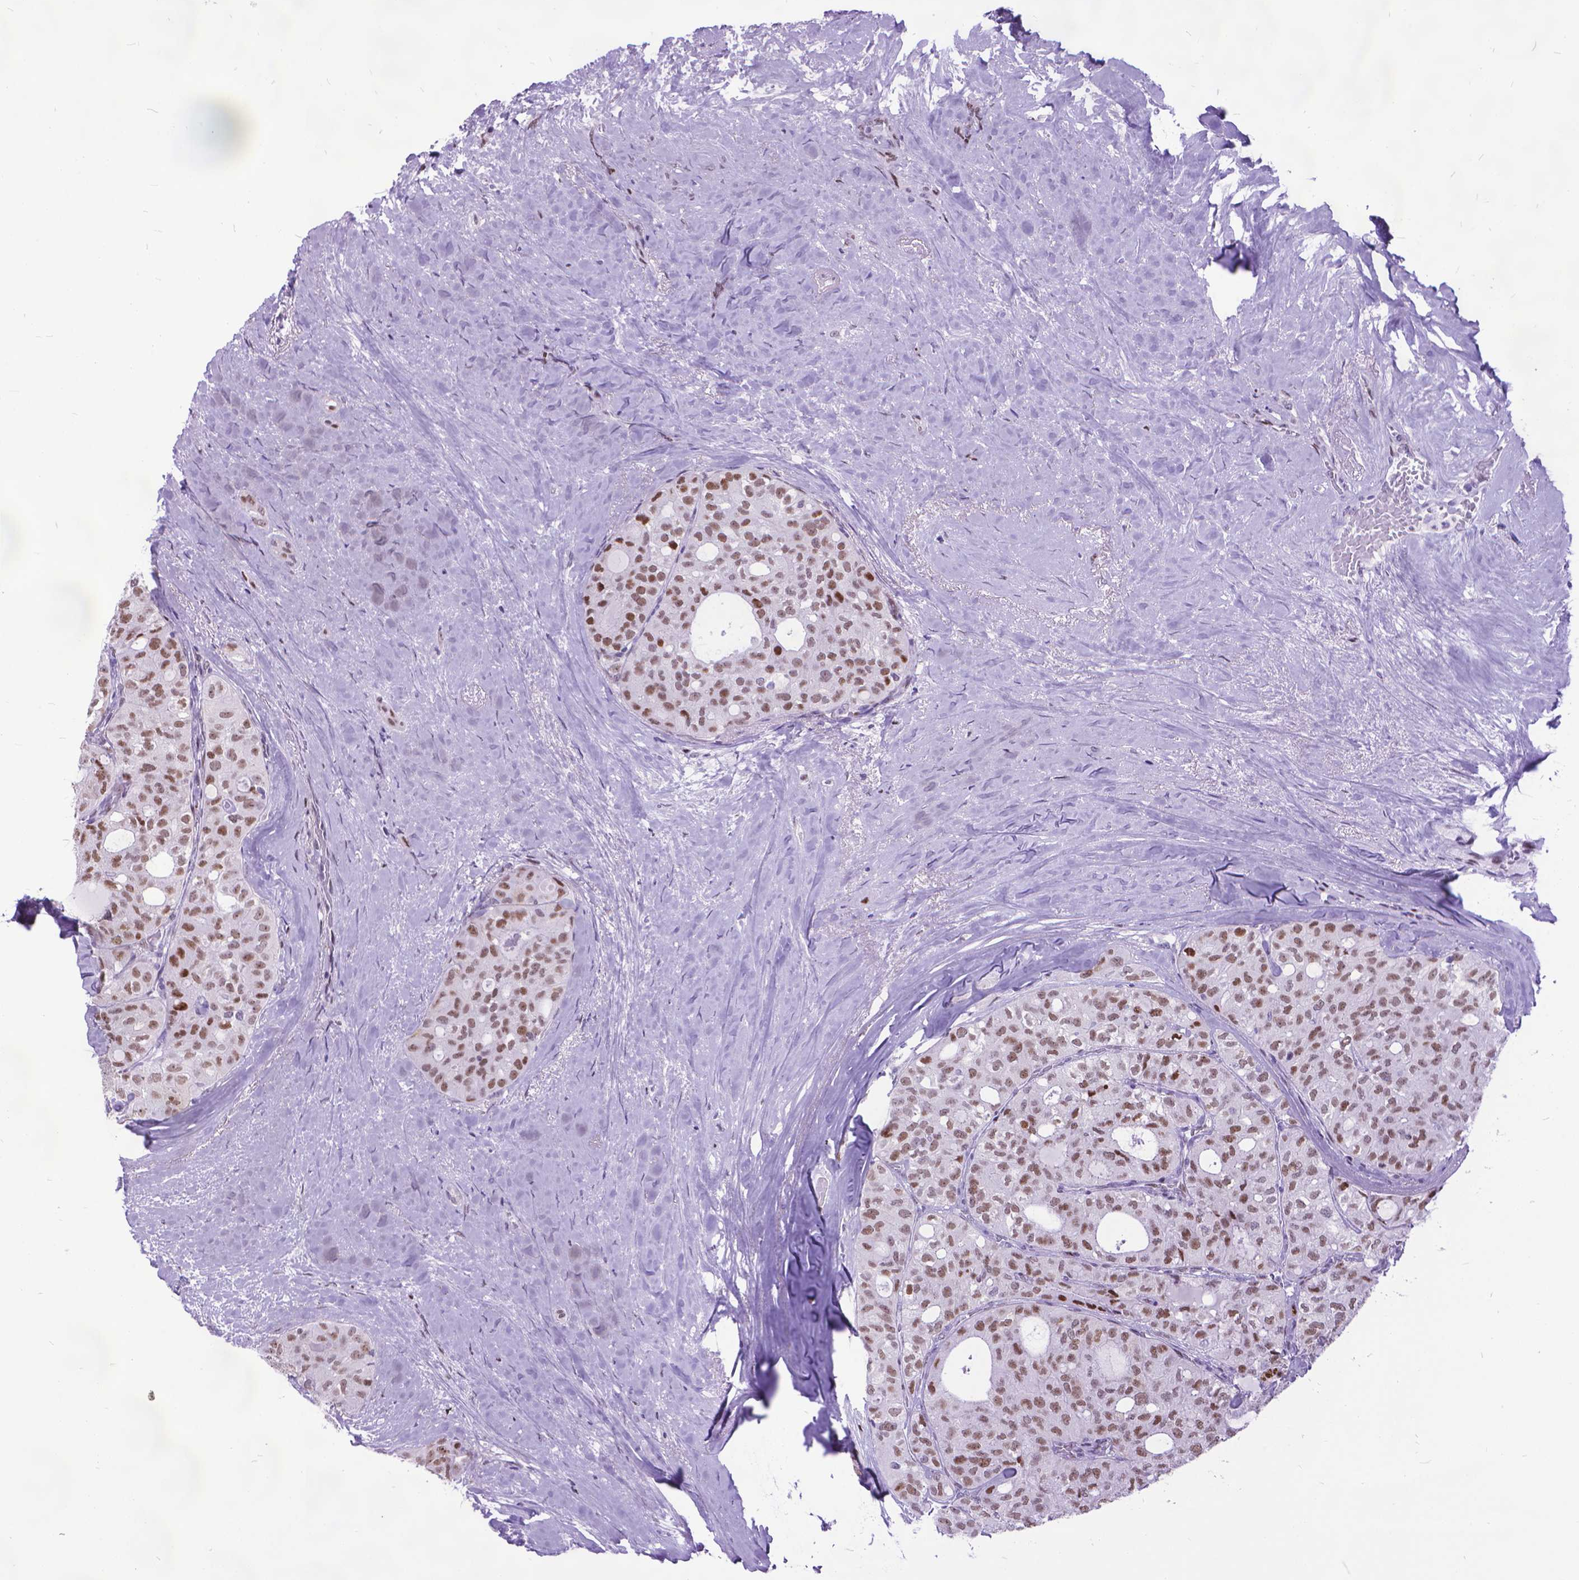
{"staining": {"intensity": "moderate", "quantity": ">75%", "location": "nuclear"}, "tissue": "thyroid cancer", "cell_type": "Tumor cells", "image_type": "cancer", "snomed": [{"axis": "morphology", "description": "Follicular adenoma carcinoma, NOS"}, {"axis": "topography", "description": "Thyroid gland"}], "caption": "Protein expression analysis of human thyroid follicular adenoma carcinoma reveals moderate nuclear positivity in about >75% of tumor cells.", "gene": "POLE4", "patient": {"sex": "male", "age": 75}}